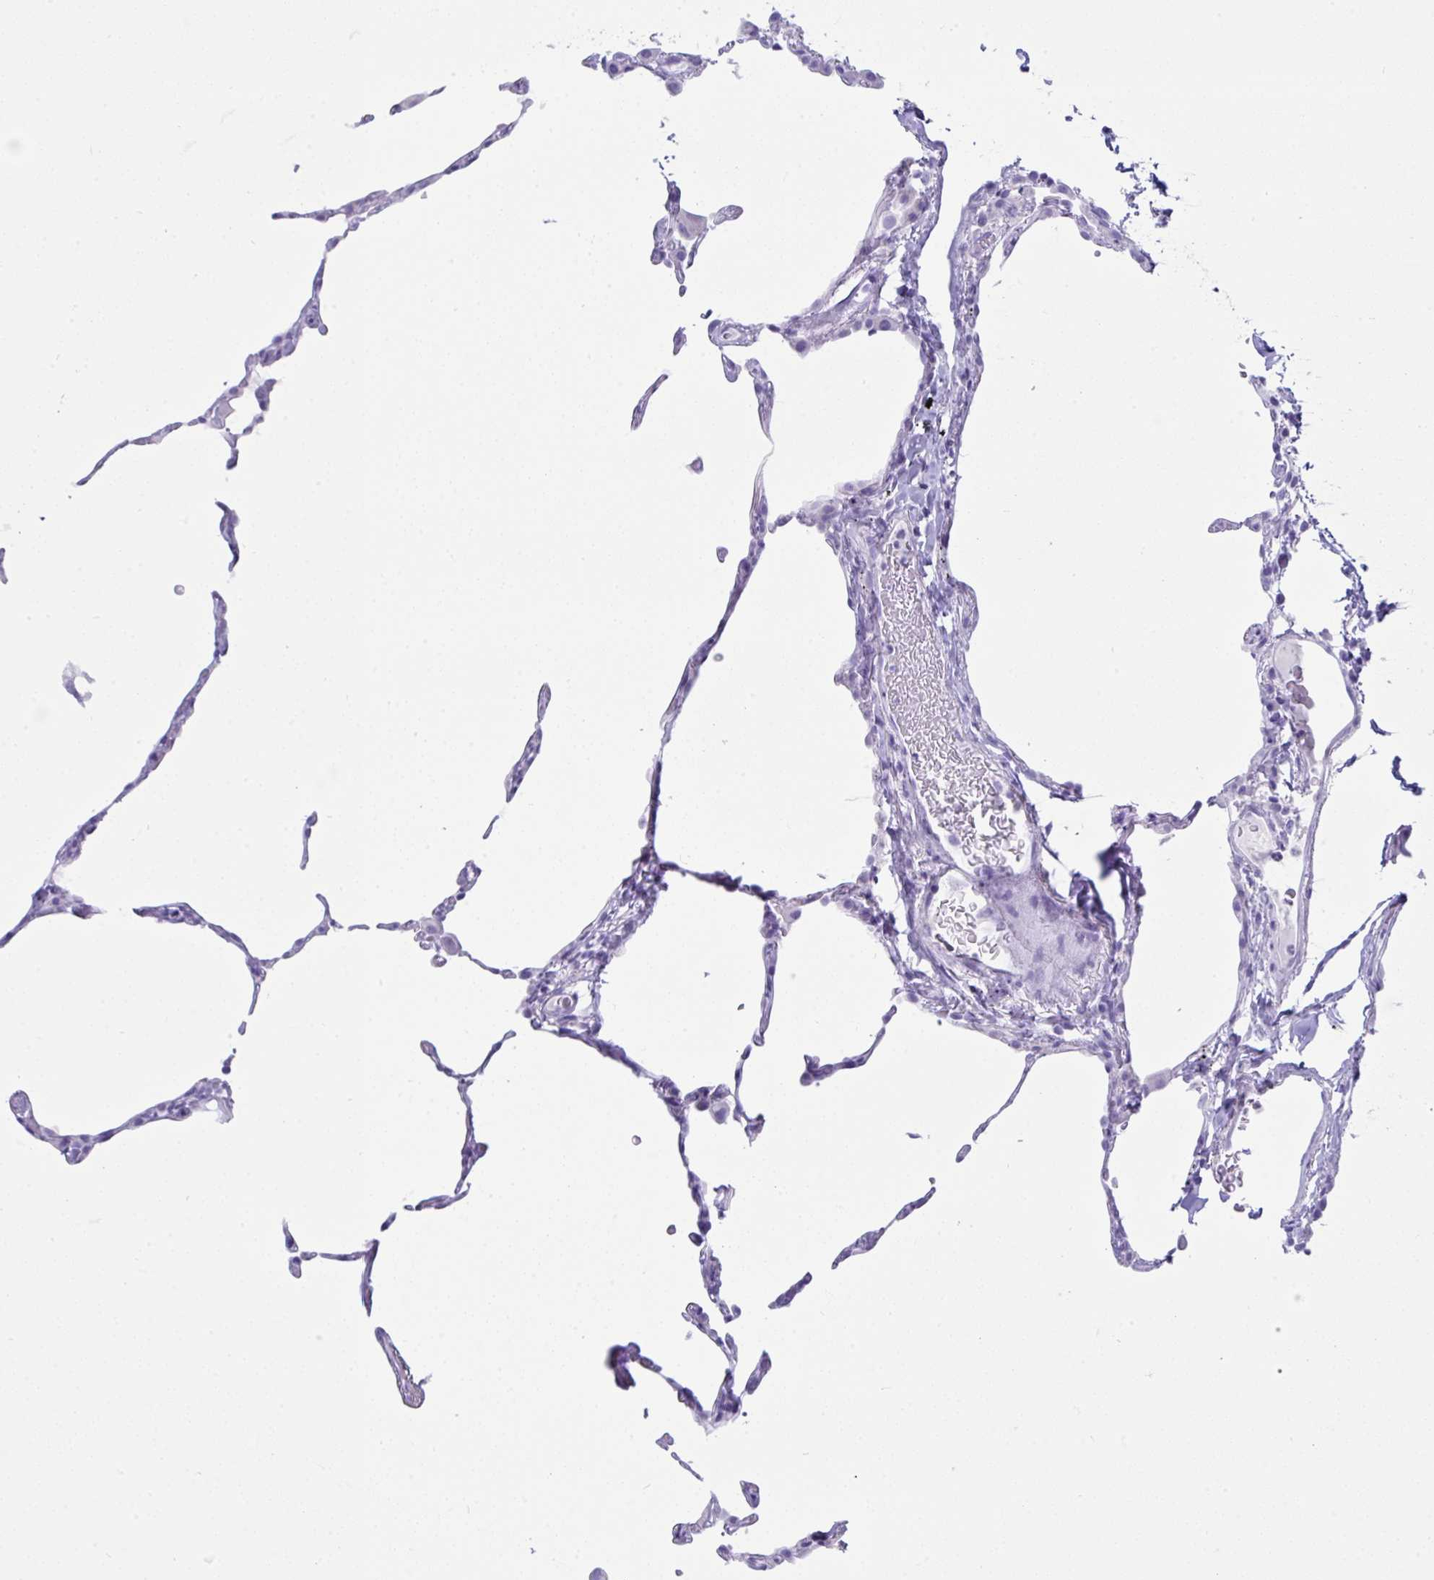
{"staining": {"intensity": "negative", "quantity": "none", "location": "none"}, "tissue": "lung", "cell_type": "Alveolar cells", "image_type": "normal", "snomed": [{"axis": "morphology", "description": "Normal tissue, NOS"}, {"axis": "topography", "description": "Lung"}], "caption": "IHC of unremarkable human lung shows no staining in alveolar cells. (DAB (3,3'-diaminobenzidine) immunohistochemistry visualized using brightfield microscopy, high magnification).", "gene": "PSCA", "patient": {"sex": "female", "age": 57}}